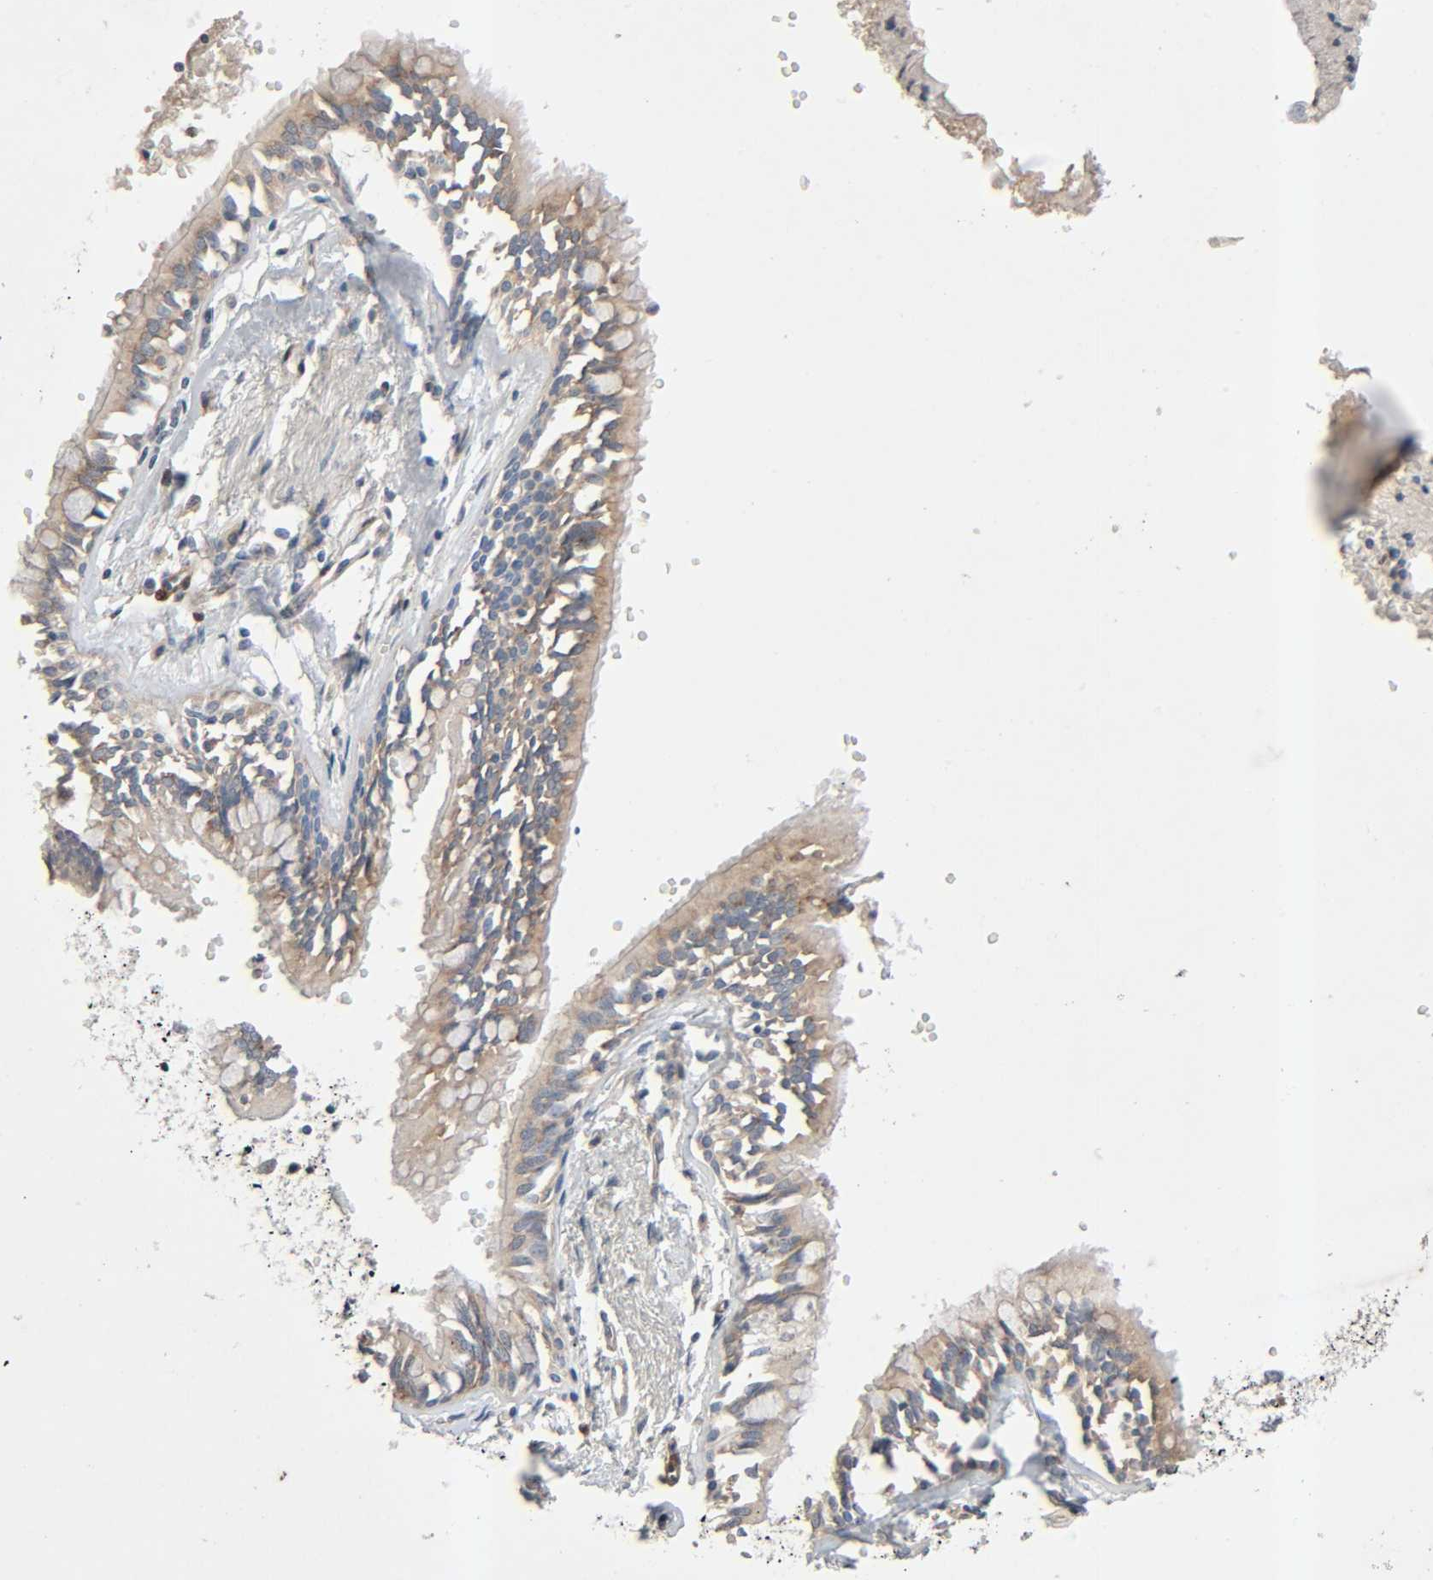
{"staining": {"intensity": "moderate", "quantity": "25%-75%", "location": "cytoplasmic/membranous"}, "tissue": "bronchus", "cell_type": "Respiratory epithelial cells", "image_type": "normal", "snomed": [{"axis": "morphology", "description": "Normal tissue, NOS"}, {"axis": "topography", "description": "Bronchus"}, {"axis": "topography", "description": "Lung"}], "caption": "A medium amount of moderate cytoplasmic/membranous expression is seen in about 25%-75% of respiratory epithelial cells in normal bronchus. Nuclei are stained in blue.", "gene": "PTK2", "patient": {"sex": "female", "age": 56}}